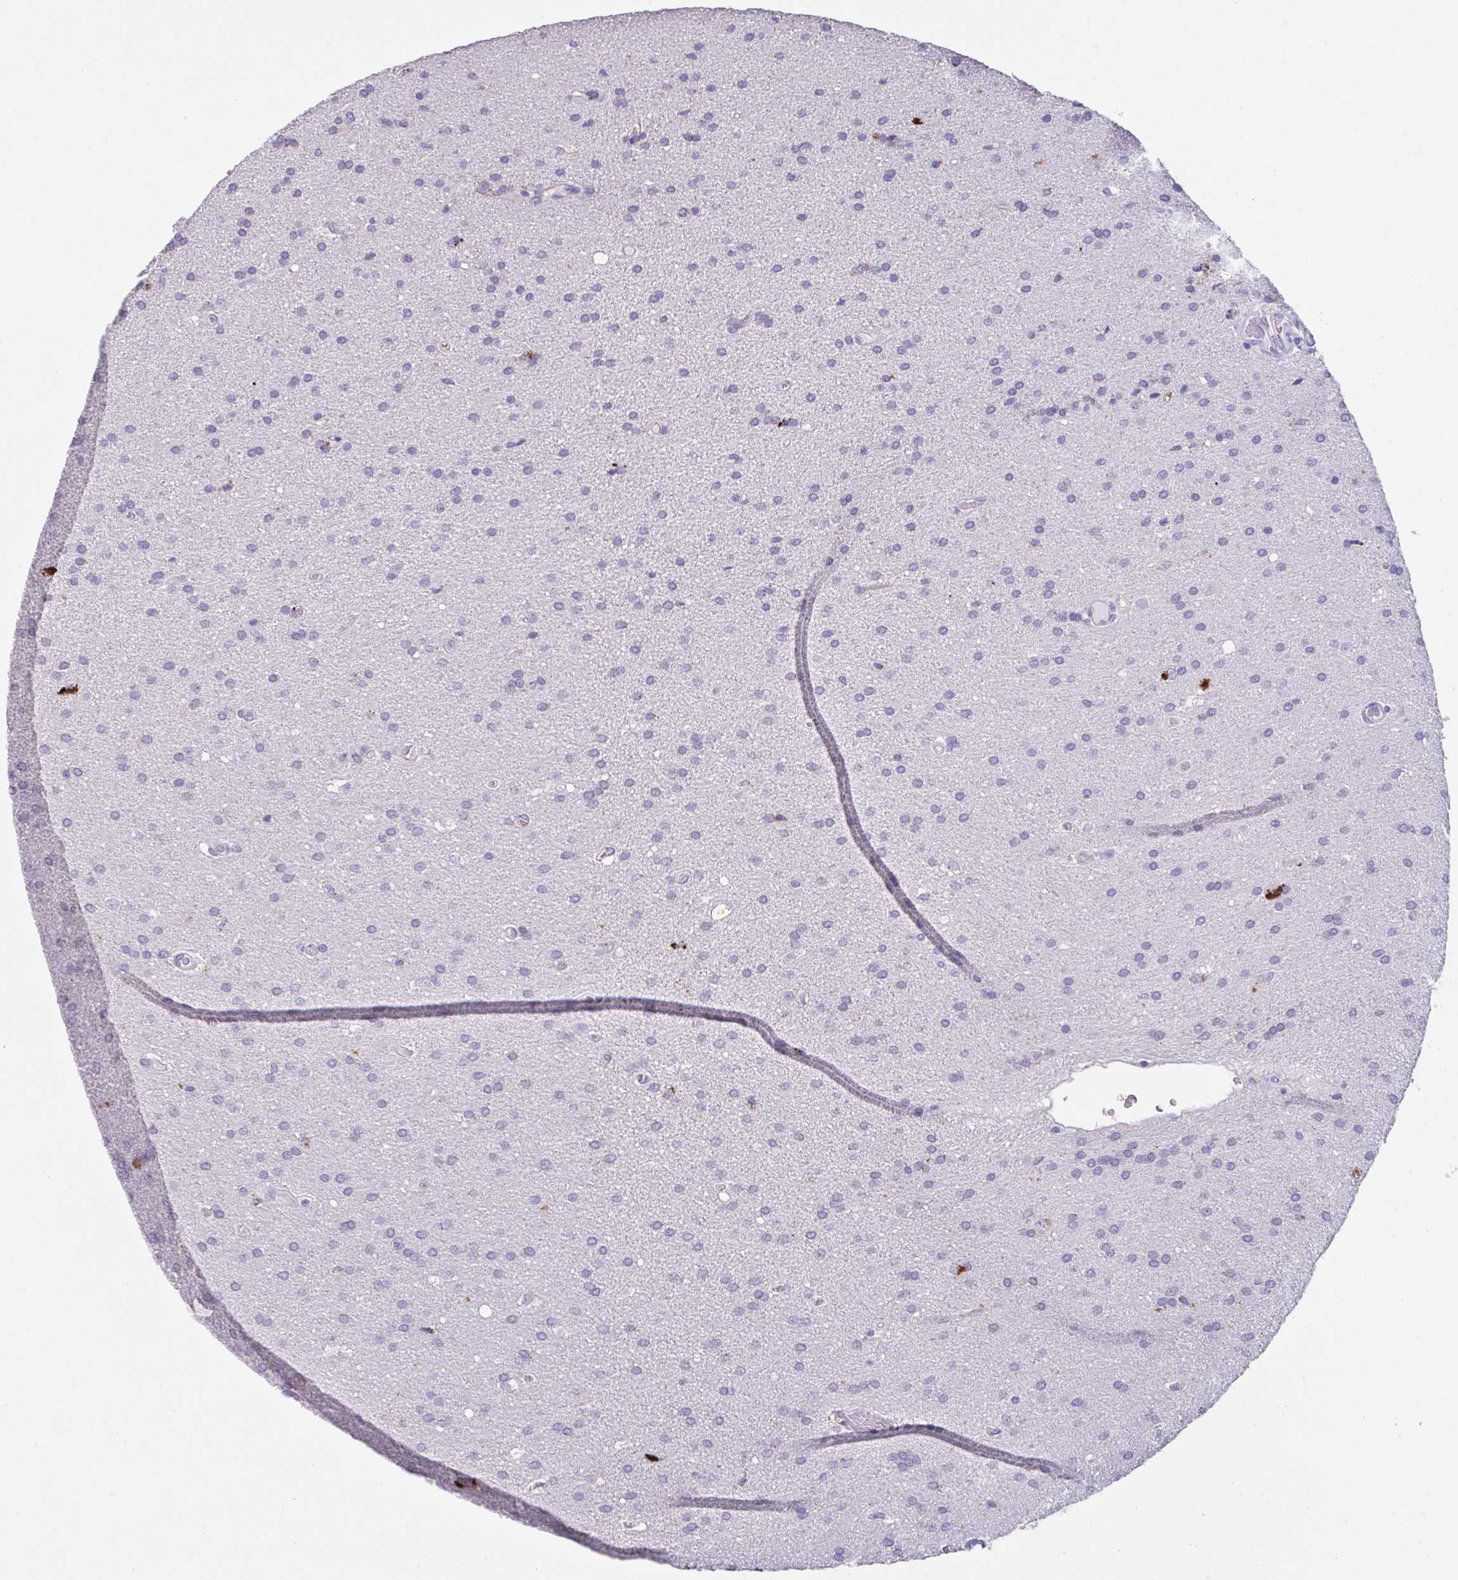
{"staining": {"intensity": "negative", "quantity": "none", "location": "none"}, "tissue": "glioma", "cell_type": "Tumor cells", "image_type": "cancer", "snomed": [{"axis": "morphology", "description": "Glioma, malignant, Low grade"}, {"axis": "topography", "description": "Brain"}], "caption": "The micrograph demonstrates no significant expression in tumor cells of glioma. Nuclei are stained in blue.", "gene": "GPR162", "patient": {"sex": "female", "age": 54}}